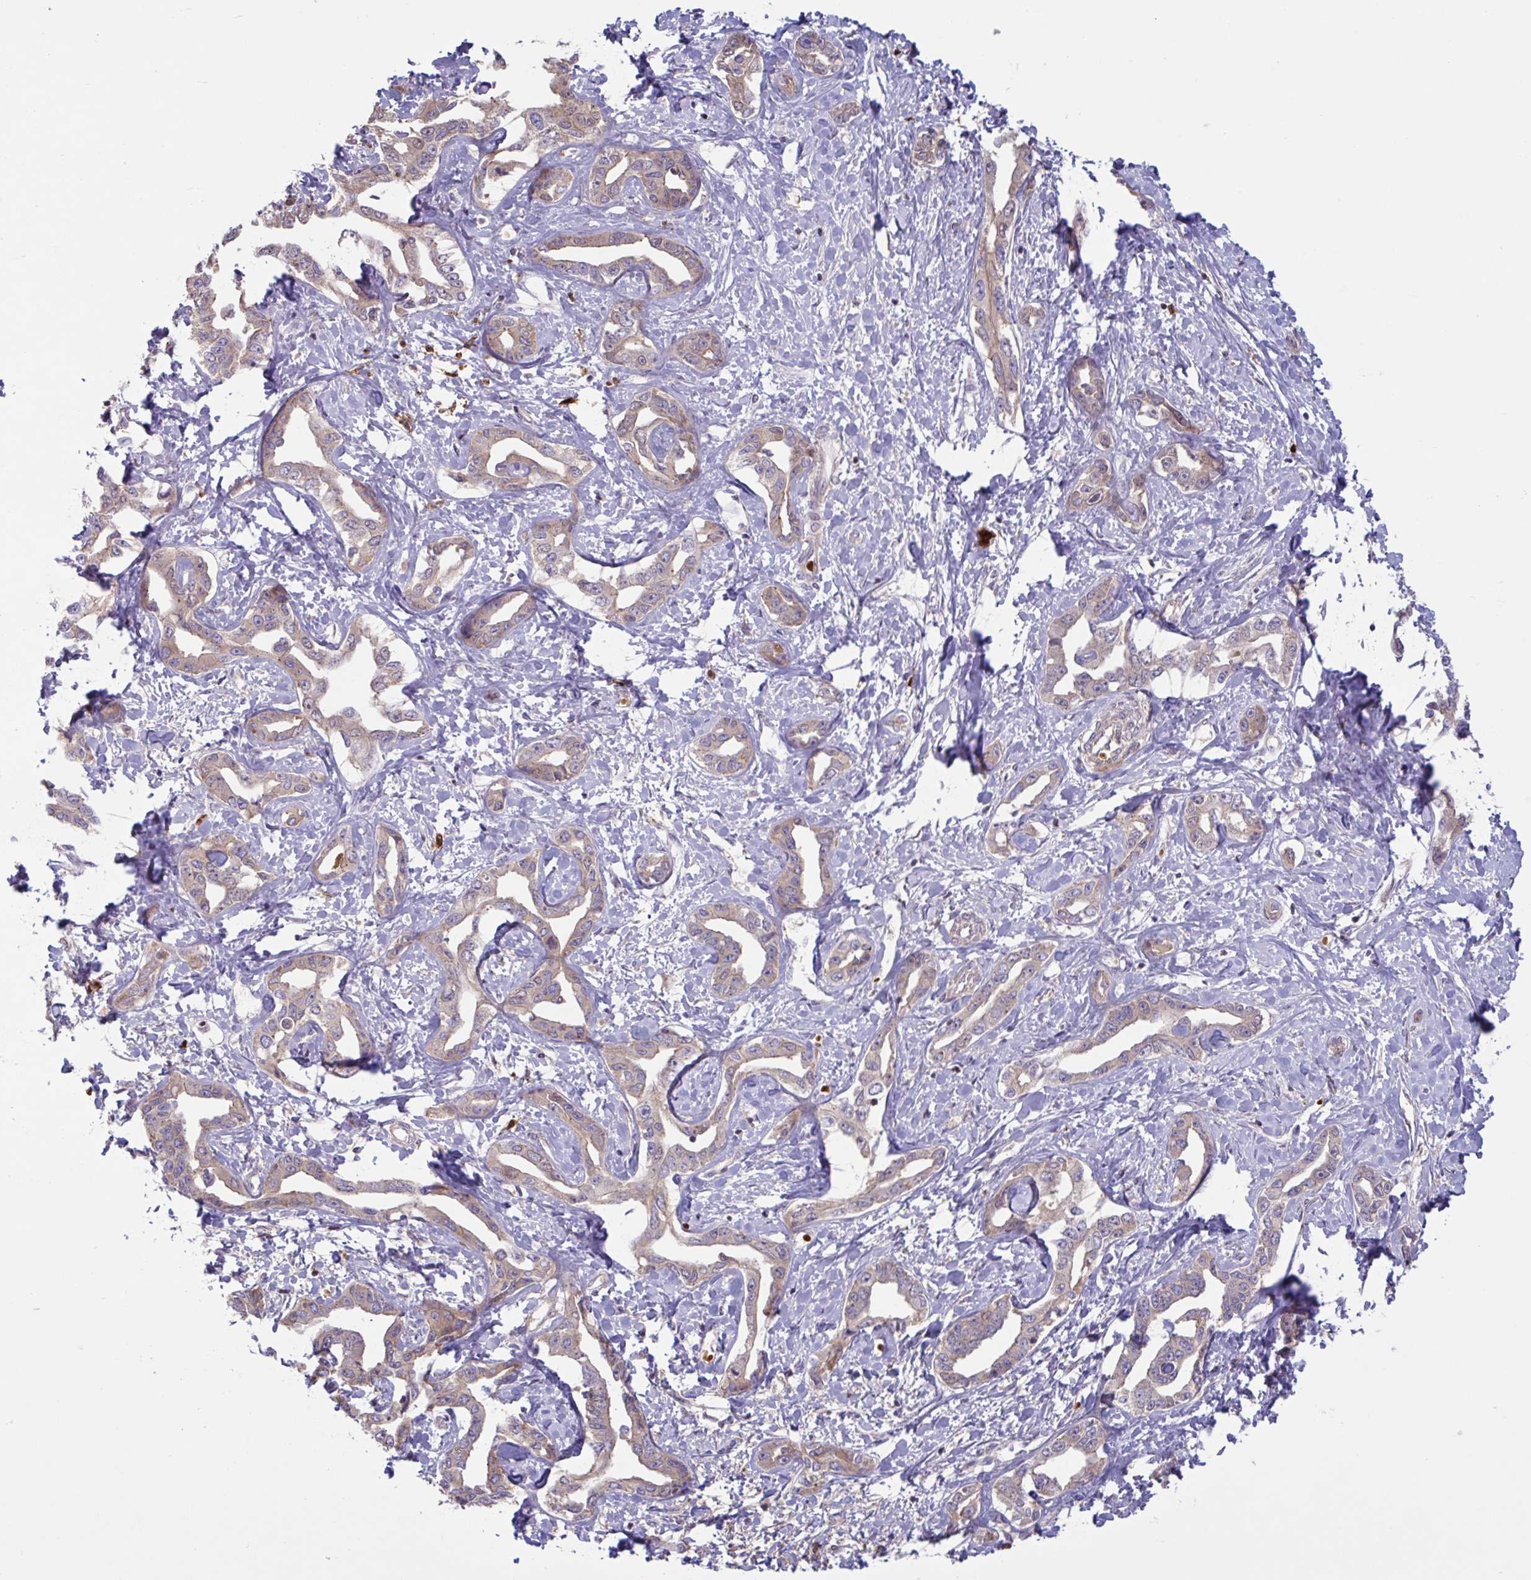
{"staining": {"intensity": "weak", "quantity": "25%-75%", "location": "cytoplasmic/membranous"}, "tissue": "liver cancer", "cell_type": "Tumor cells", "image_type": "cancer", "snomed": [{"axis": "morphology", "description": "Cholangiocarcinoma"}, {"axis": "topography", "description": "Liver"}], "caption": "Brown immunohistochemical staining in liver cancer reveals weak cytoplasmic/membranous staining in approximately 25%-75% of tumor cells.", "gene": "IL1R1", "patient": {"sex": "male", "age": 59}}